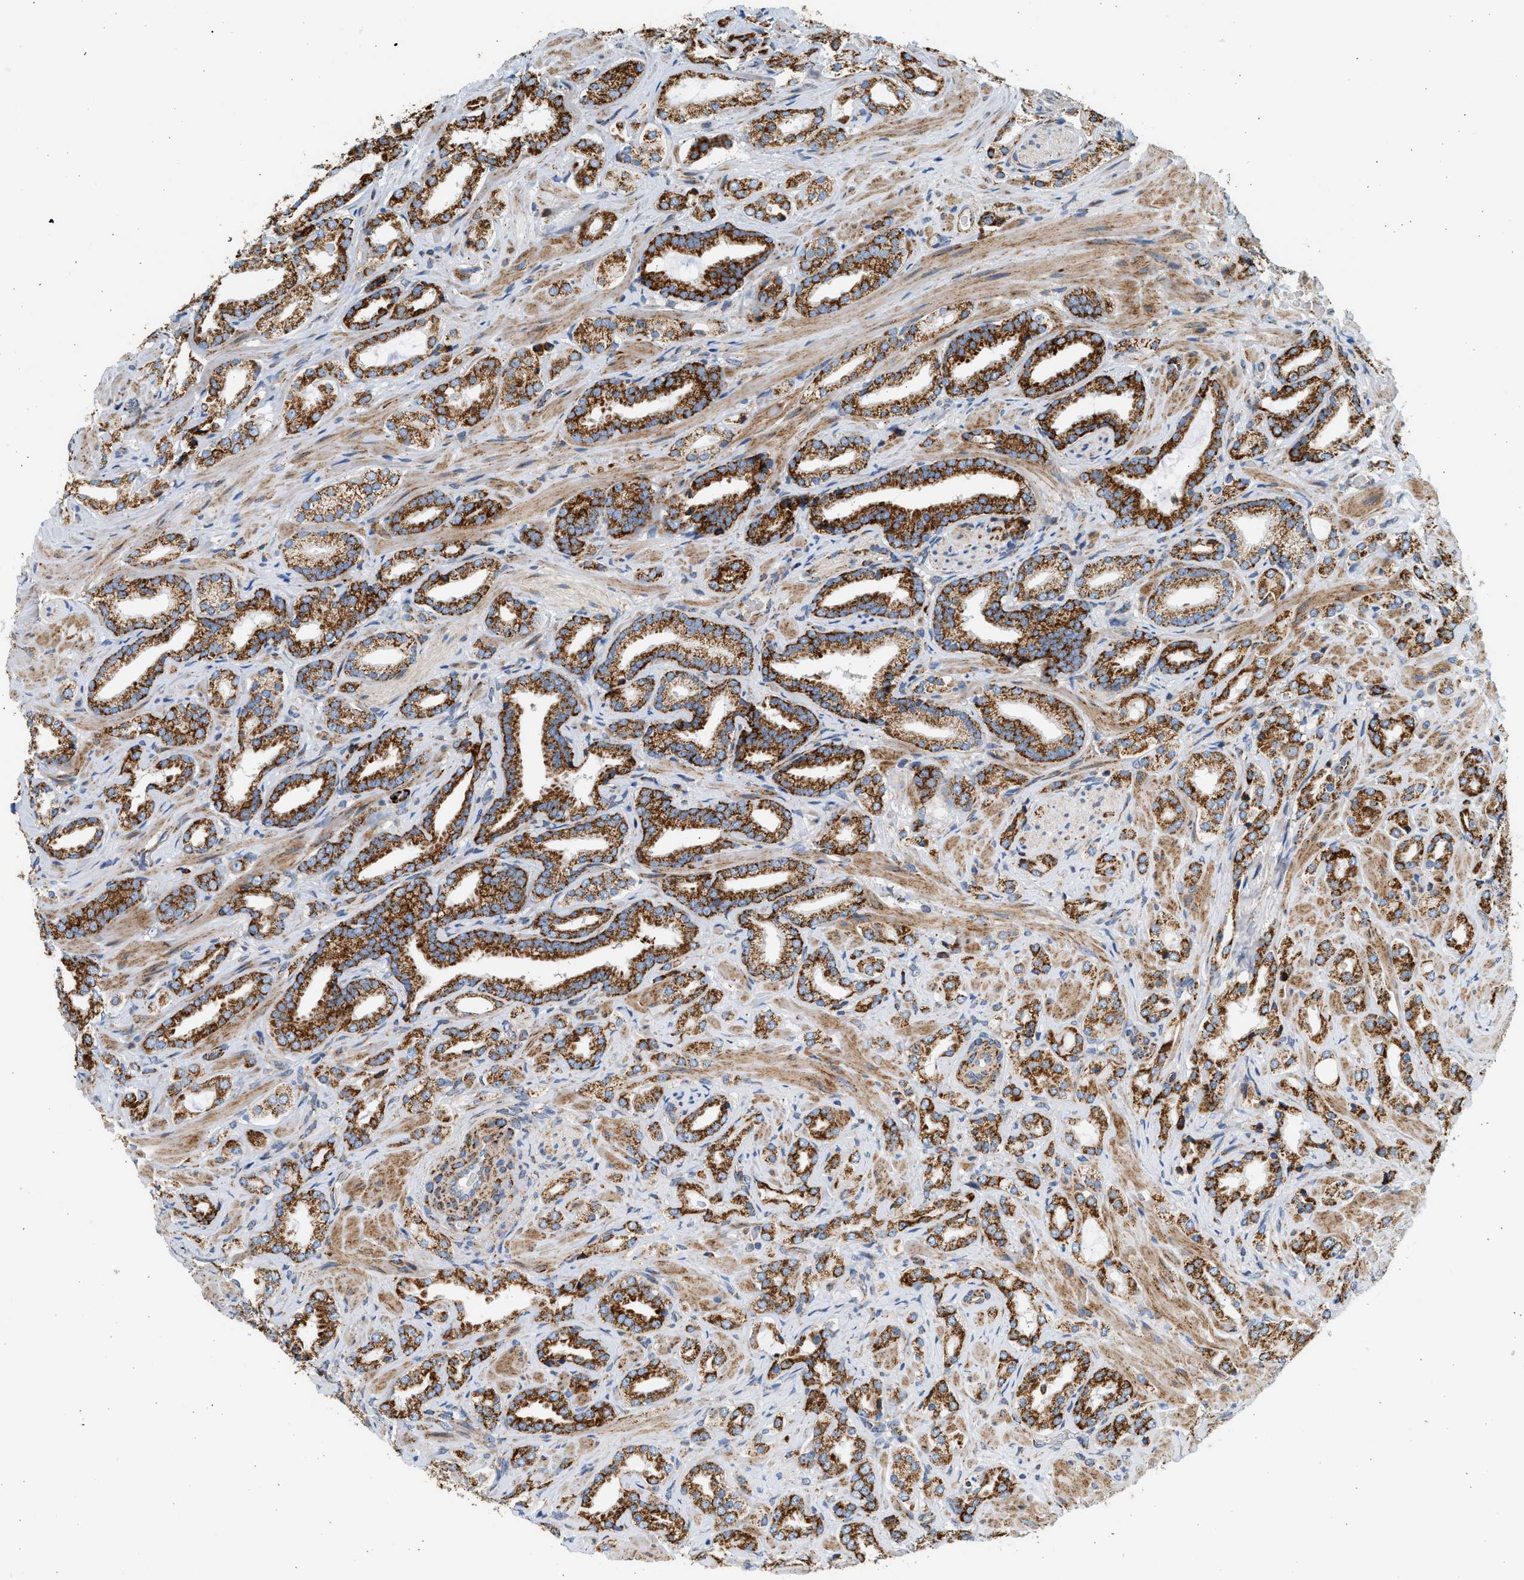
{"staining": {"intensity": "strong", "quantity": ">75%", "location": "cytoplasmic/membranous"}, "tissue": "prostate cancer", "cell_type": "Tumor cells", "image_type": "cancer", "snomed": [{"axis": "morphology", "description": "Adenocarcinoma, High grade"}, {"axis": "topography", "description": "Prostate"}], "caption": "Strong cytoplasmic/membranous protein positivity is appreciated in about >75% of tumor cells in prostate adenocarcinoma (high-grade).", "gene": "KCNMB3", "patient": {"sex": "male", "age": 64}}